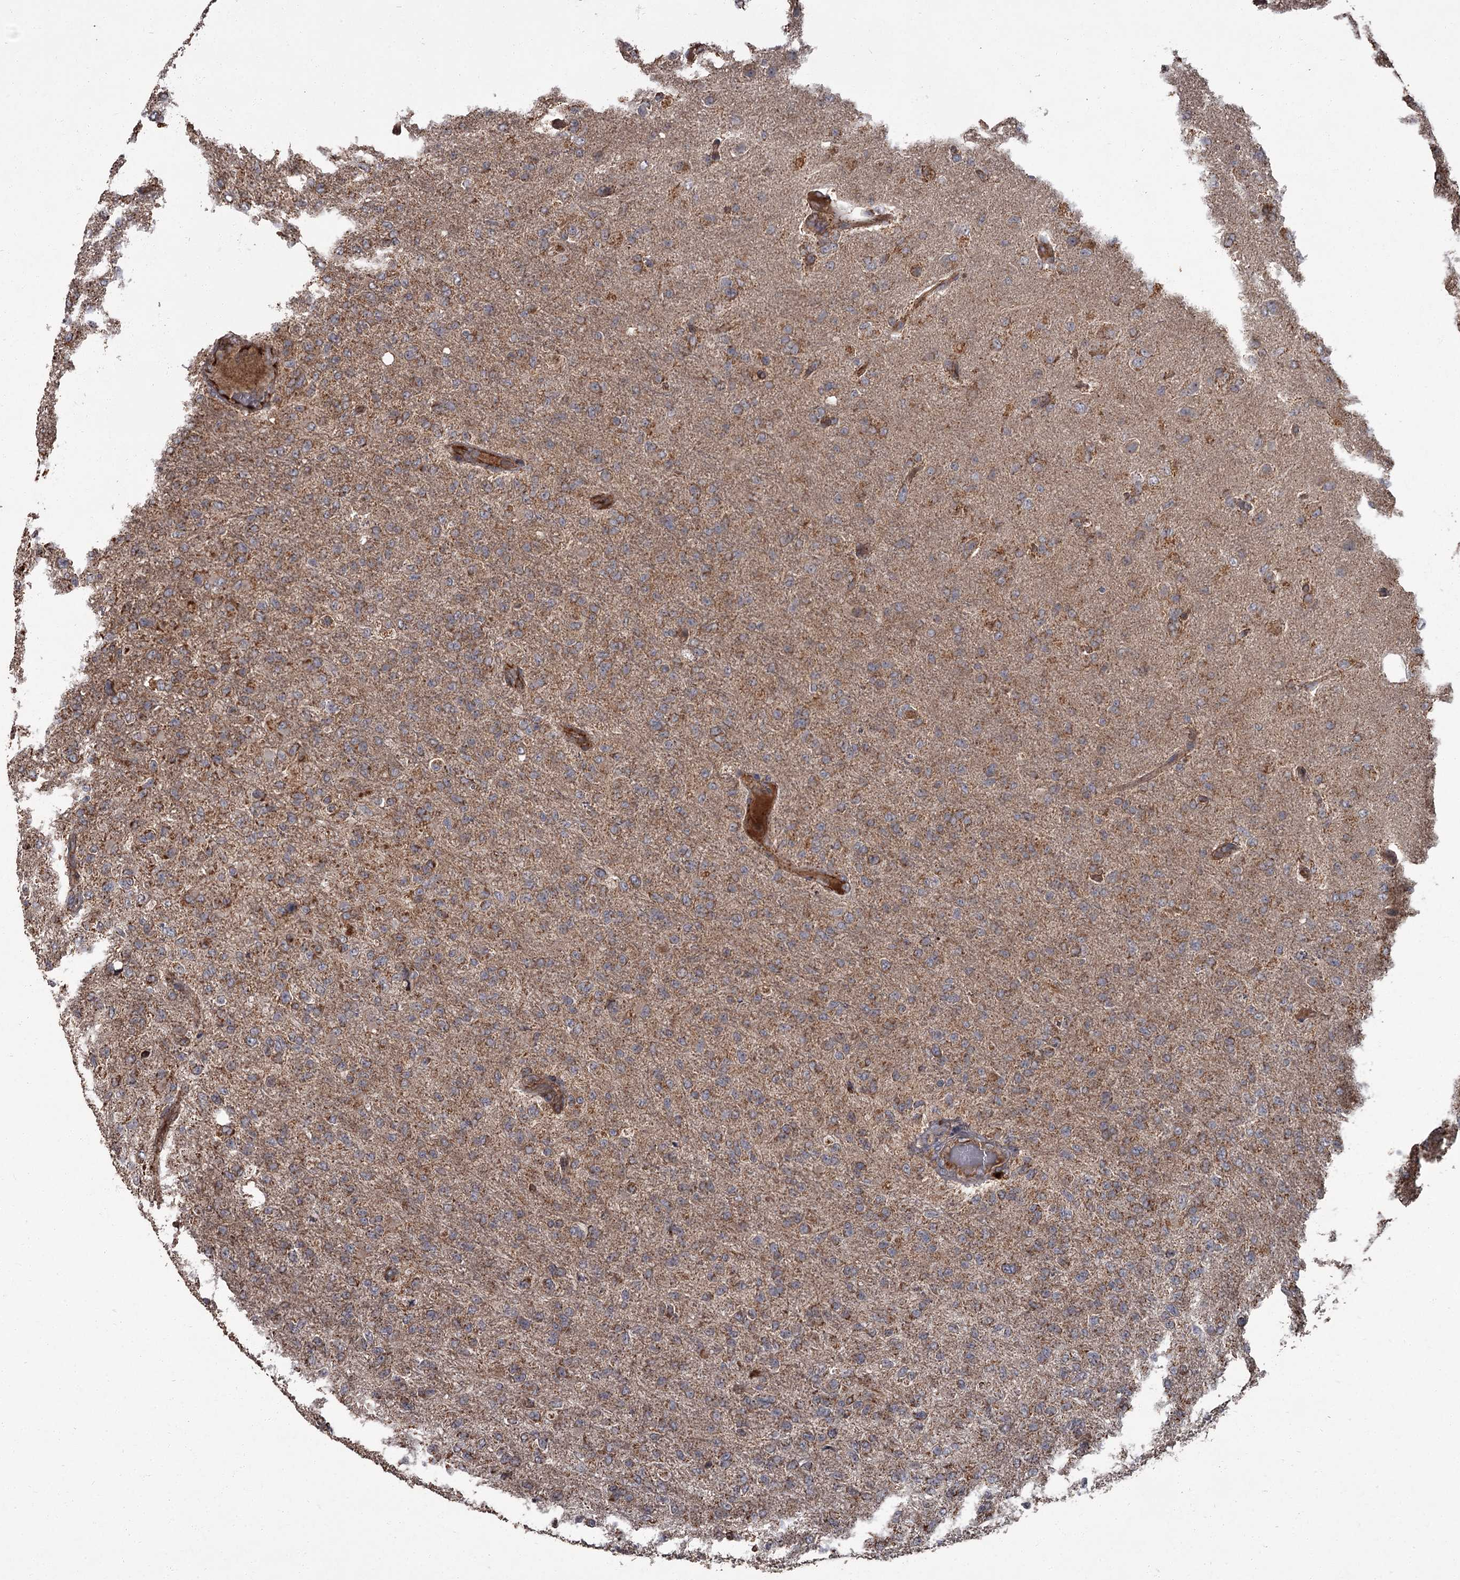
{"staining": {"intensity": "moderate", "quantity": "25%-75%", "location": "cytoplasmic/membranous"}, "tissue": "glioma", "cell_type": "Tumor cells", "image_type": "cancer", "snomed": [{"axis": "morphology", "description": "Glioma, malignant, High grade"}, {"axis": "topography", "description": "Brain"}], "caption": "Tumor cells exhibit medium levels of moderate cytoplasmic/membranous positivity in approximately 25%-75% of cells in malignant glioma (high-grade).", "gene": "THAP9", "patient": {"sex": "female", "age": 74}}